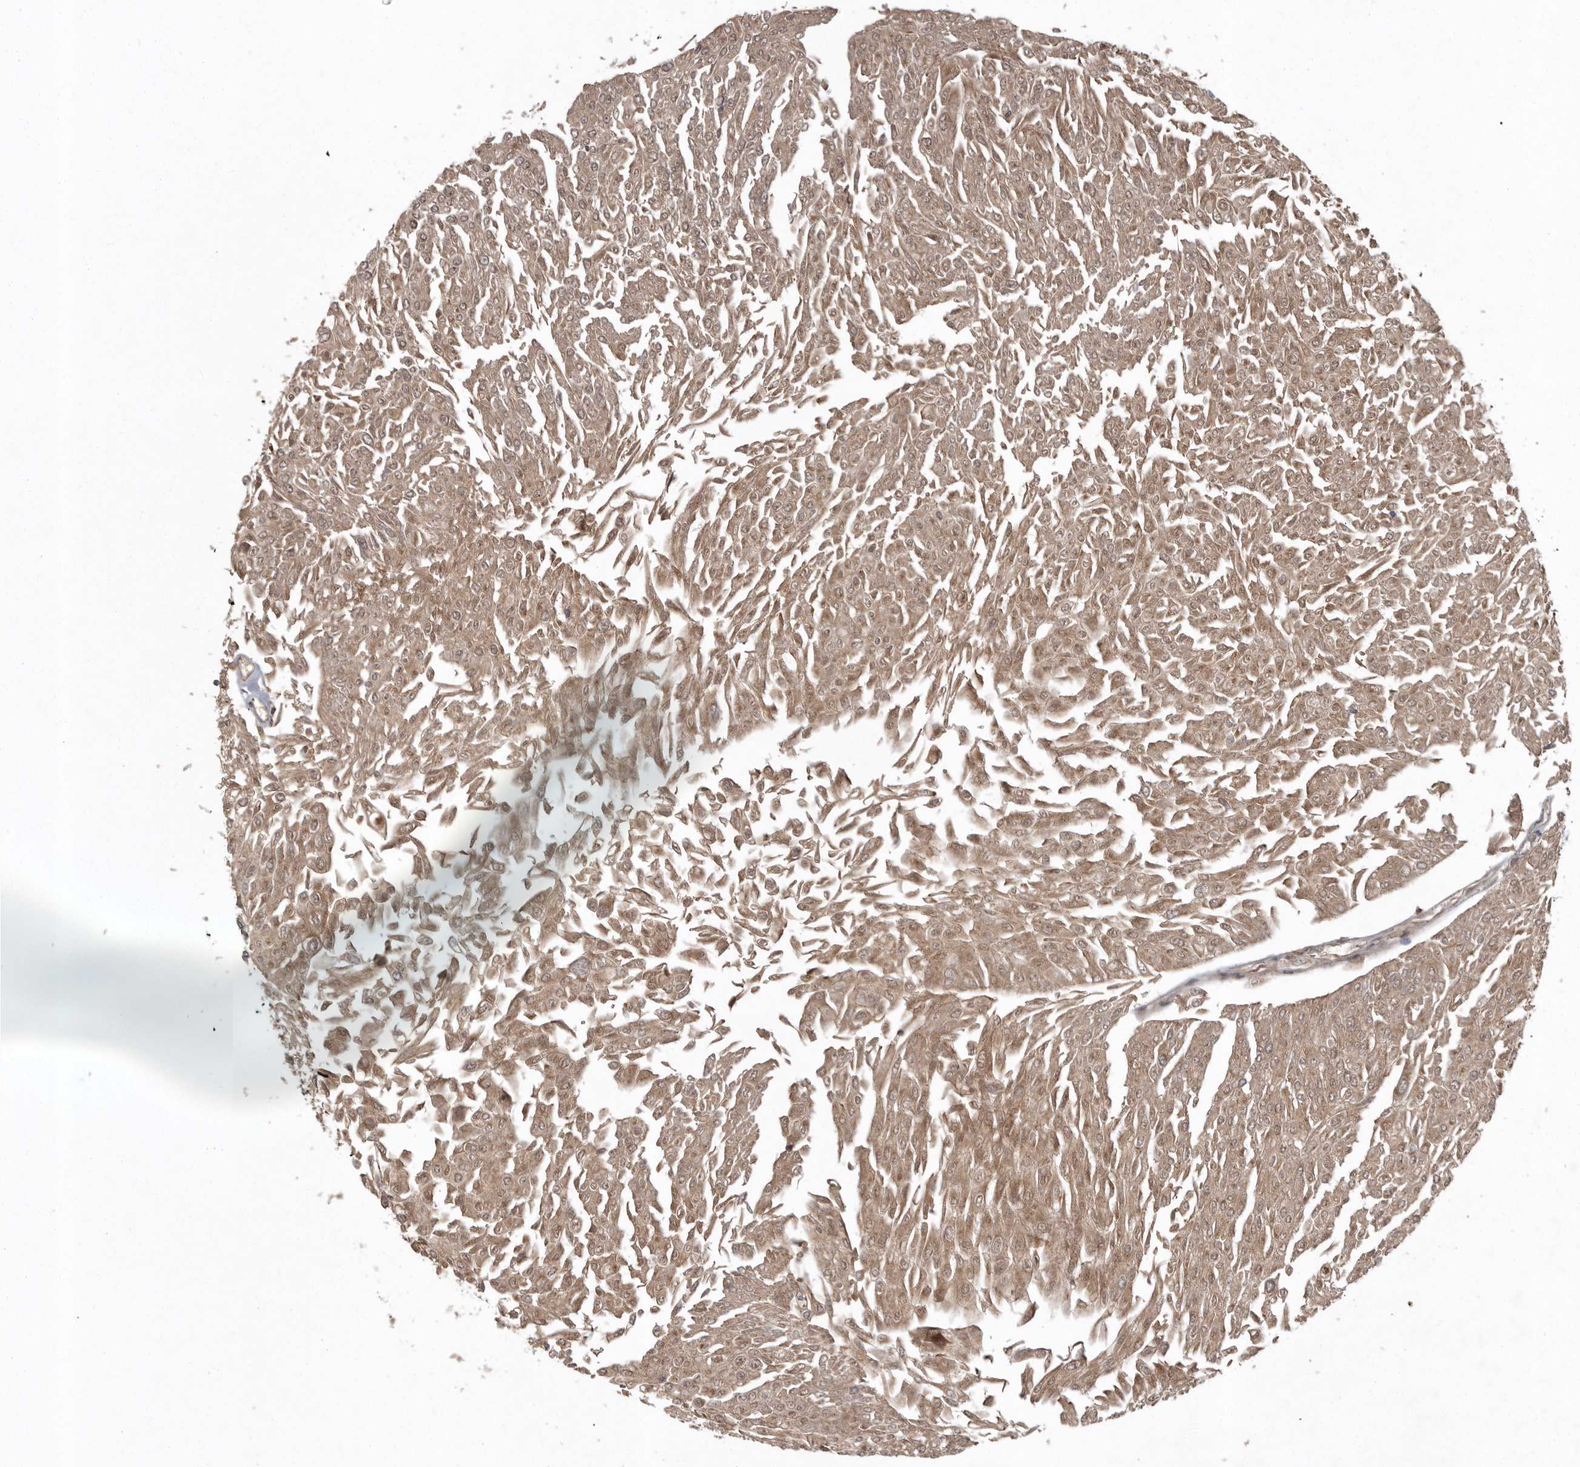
{"staining": {"intensity": "strong", "quantity": "25%-75%", "location": "cytoplasmic/membranous"}, "tissue": "urothelial cancer", "cell_type": "Tumor cells", "image_type": "cancer", "snomed": [{"axis": "morphology", "description": "Urothelial carcinoma, Low grade"}, {"axis": "topography", "description": "Urinary bladder"}], "caption": "This is an image of IHC staining of low-grade urothelial carcinoma, which shows strong positivity in the cytoplasmic/membranous of tumor cells.", "gene": "GPR31", "patient": {"sex": "male", "age": 67}}